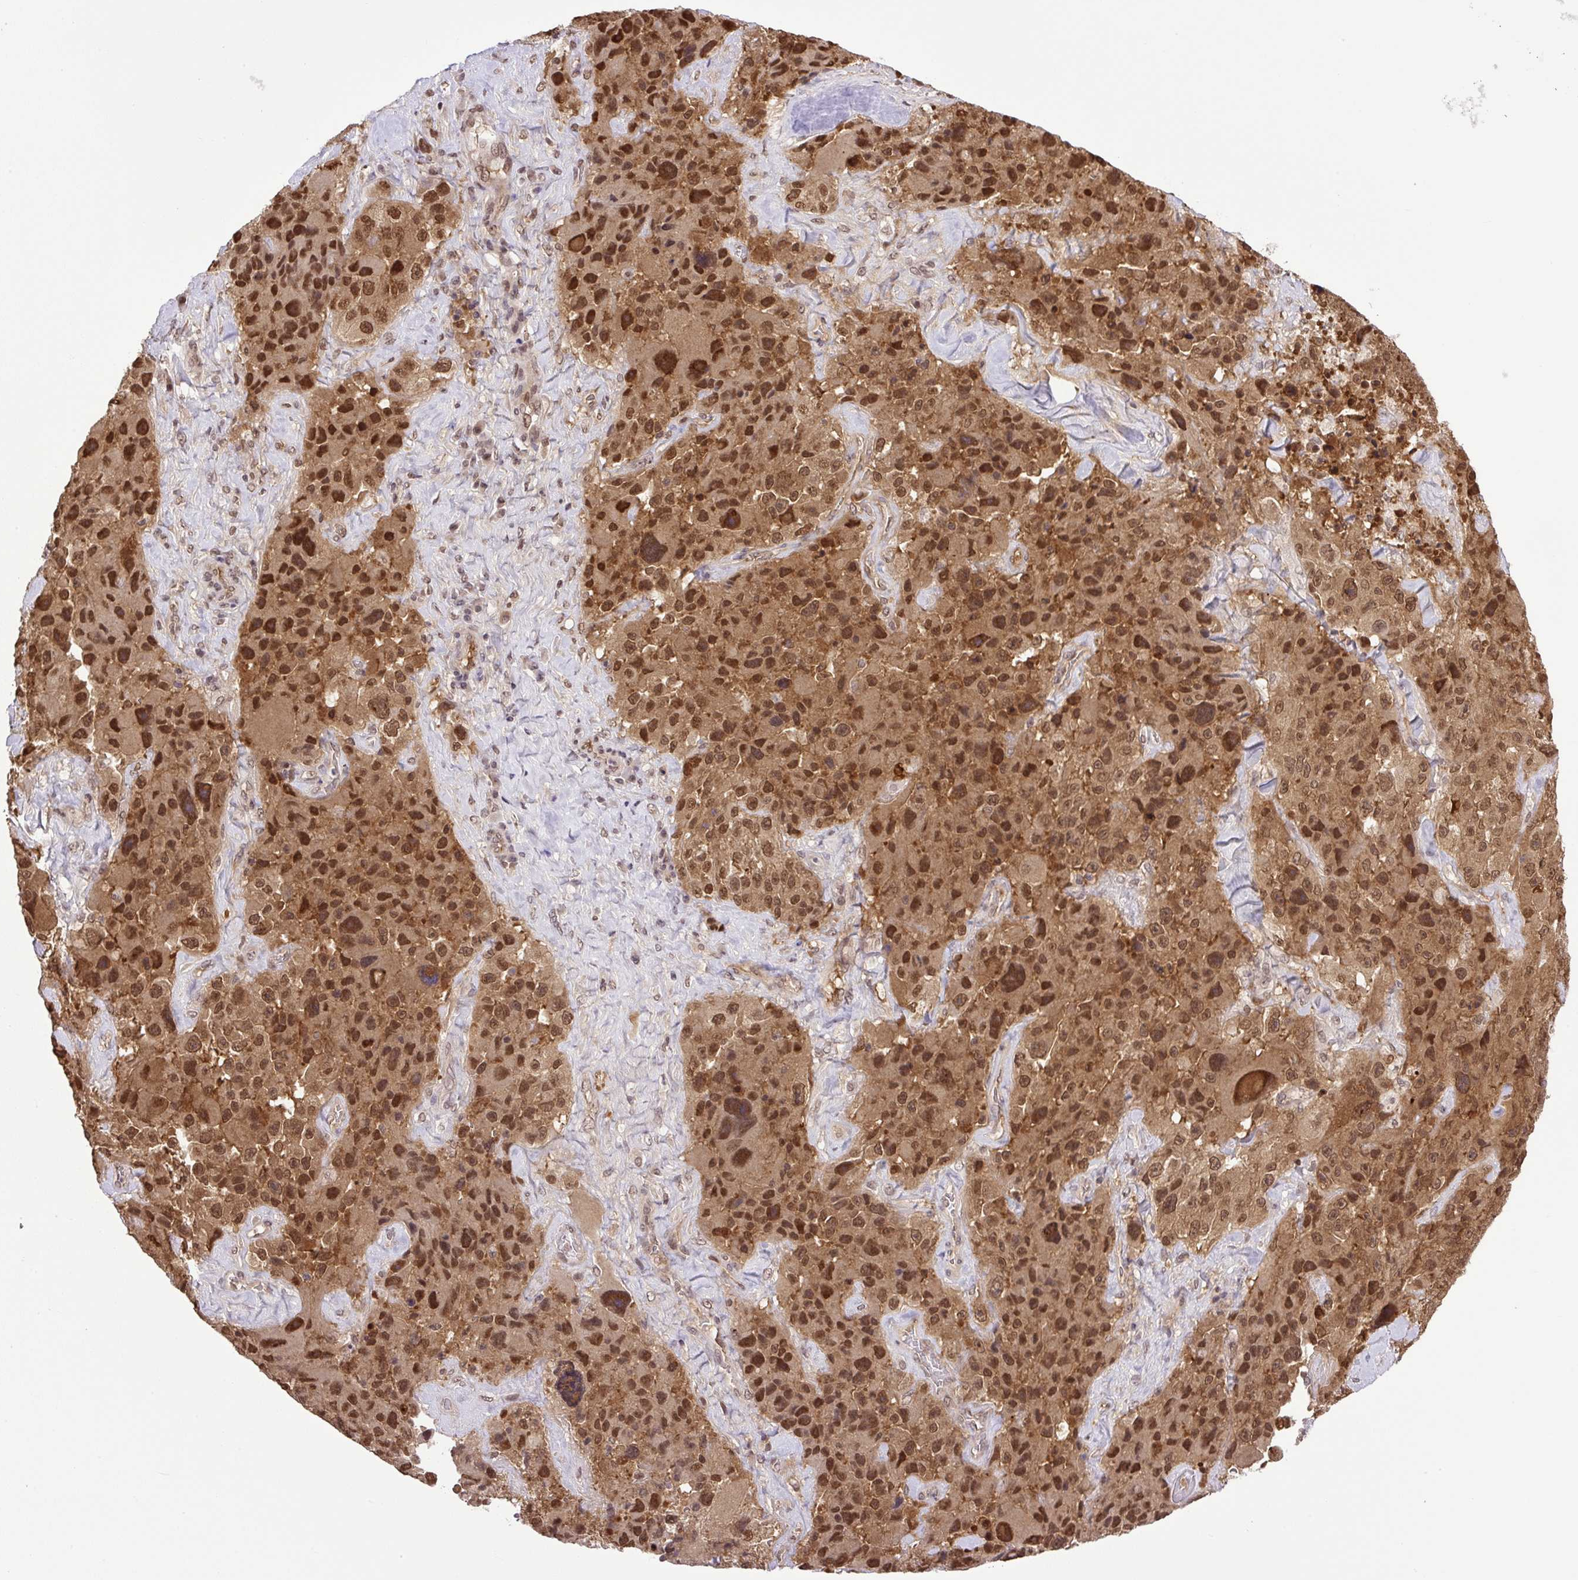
{"staining": {"intensity": "strong", "quantity": ">75%", "location": "nuclear"}, "tissue": "melanoma", "cell_type": "Tumor cells", "image_type": "cancer", "snomed": [{"axis": "morphology", "description": "Malignant melanoma, Metastatic site"}, {"axis": "topography", "description": "Lymph node"}], "caption": "Protein expression analysis of human malignant melanoma (metastatic site) reveals strong nuclear positivity in approximately >75% of tumor cells. (DAB (3,3'-diaminobenzidine) = brown stain, brightfield microscopy at high magnification).", "gene": "SGTA", "patient": {"sex": "male", "age": 62}}